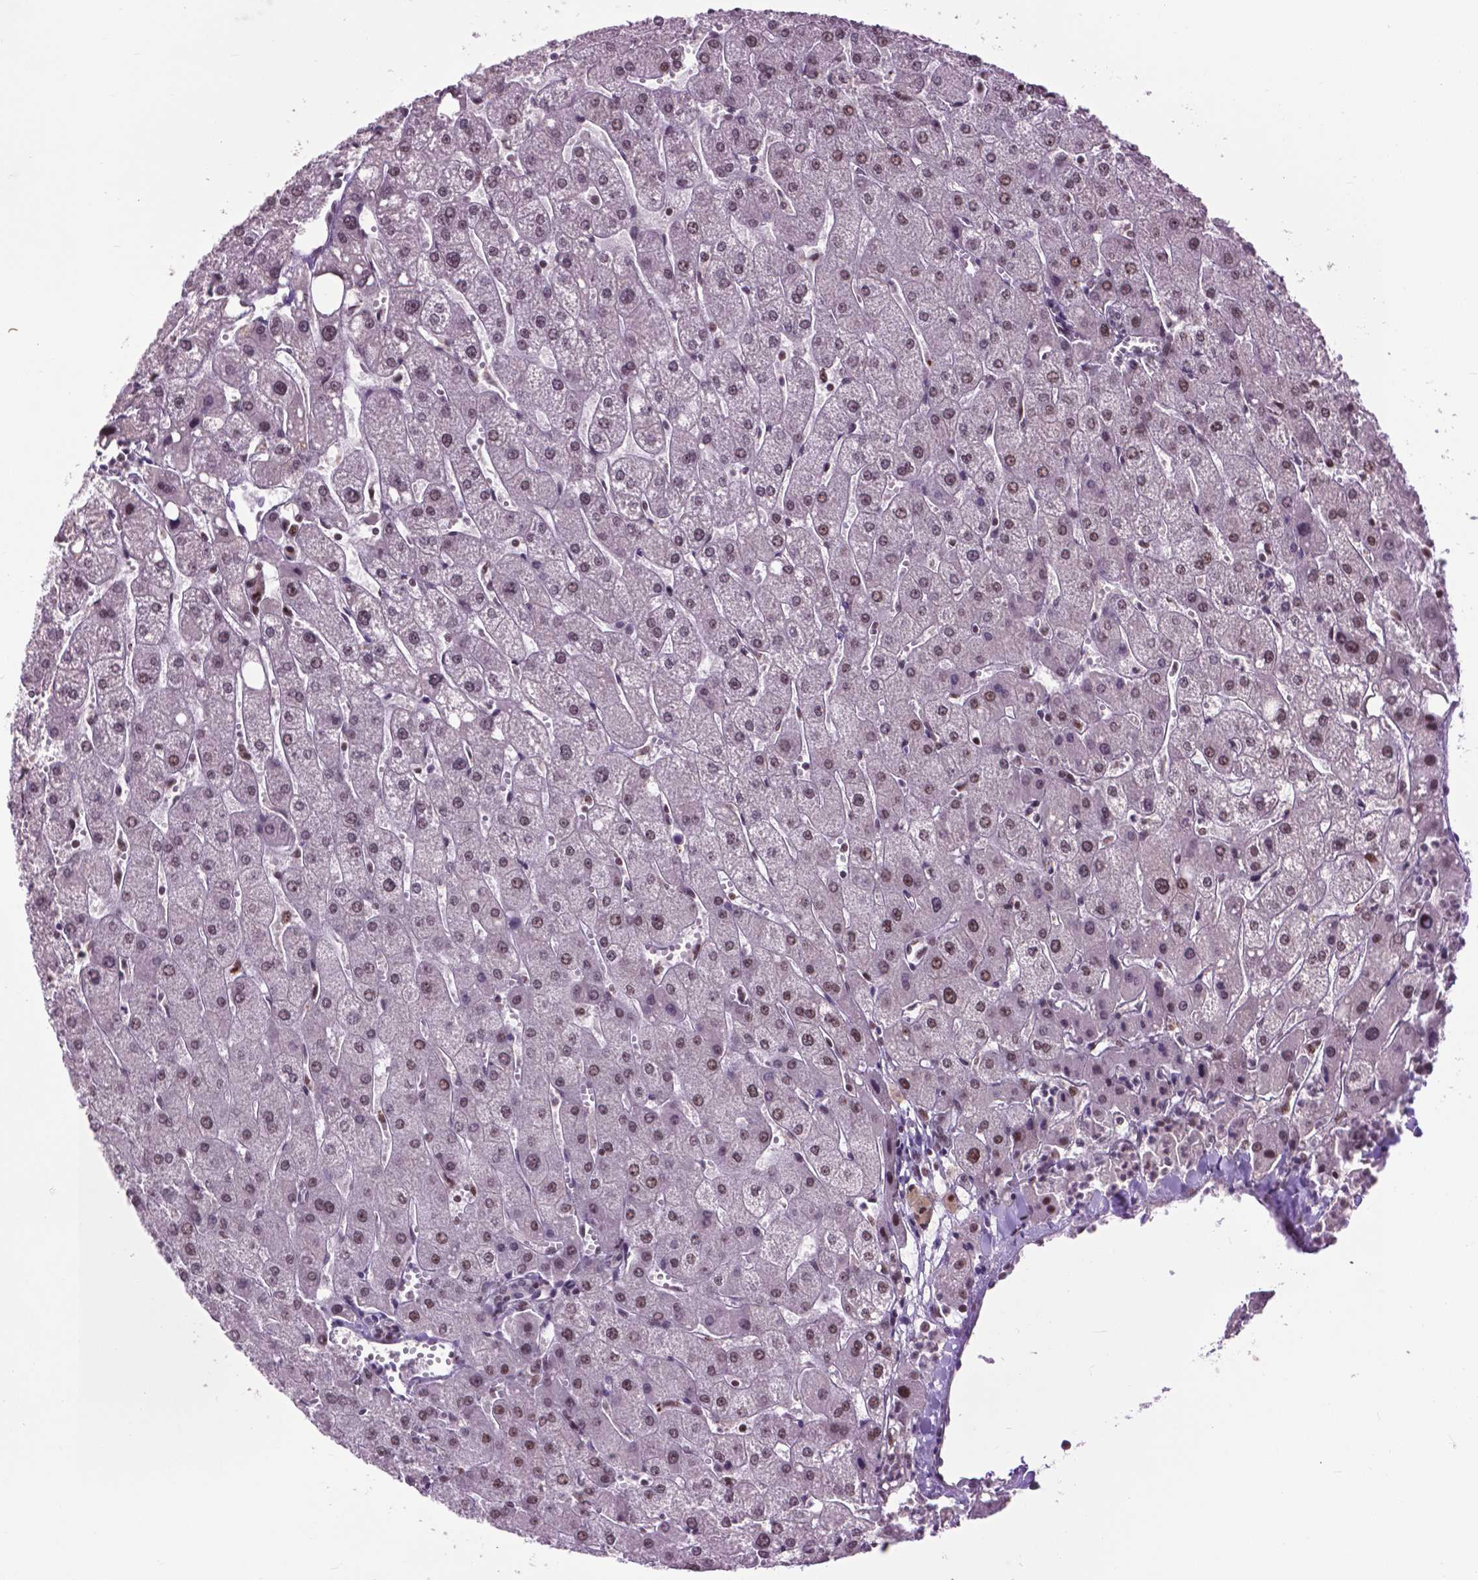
{"staining": {"intensity": "weak", "quantity": "25%-75%", "location": "nuclear"}, "tissue": "liver", "cell_type": "Cholangiocytes", "image_type": "normal", "snomed": [{"axis": "morphology", "description": "Normal tissue, NOS"}, {"axis": "topography", "description": "Liver"}], "caption": "IHC photomicrograph of unremarkable liver: human liver stained using IHC displays low levels of weak protein expression localized specifically in the nuclear of cholangiocytes, appearing as a nuclear brown color.", "gene": "EAF1", "patient": {"sex": "male", "age": 67}}